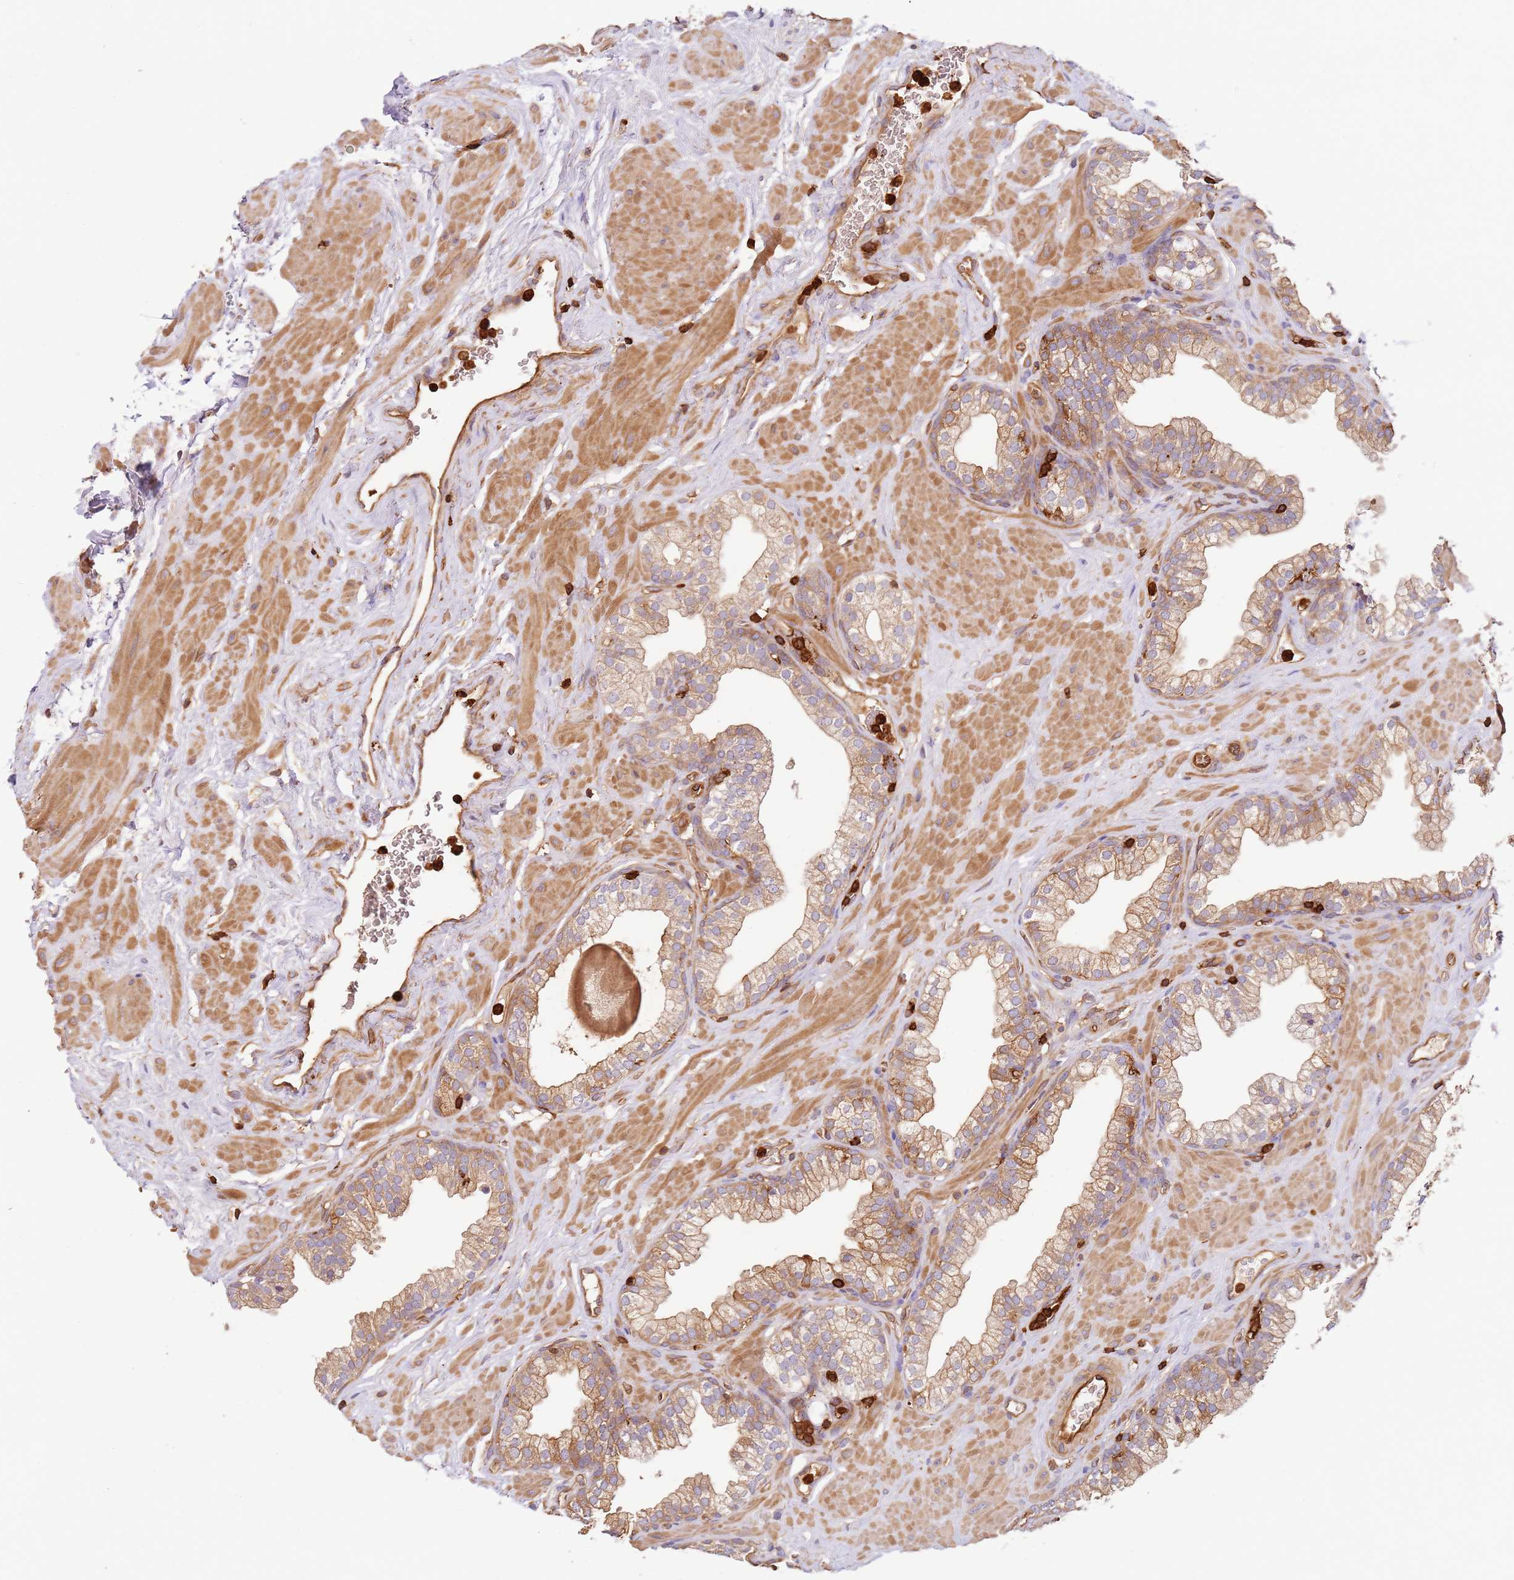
{"staining": {"intensity": "moderate", "quantity": ">75%", "location": "cytoplasmic/membranous"}, "tissue": "prostate", "cell_type": "Glandular cells", "image_type": "normal", "snomed": [{"axis": "morphology", "description": "Normal tissue, NOS"}, {"axis": "morphology", "description": "Urothelial carcinoma, Low grade"}, {"axis": "topography", "description": "Urinary bladder"}, {"axis": "topography", "description": "Prostate"}], "caption": "DAB immunohistochemical staining of unremarkable prostate reveals moderate cytoplasmic/membranous protein positivity in about >75% of glandular cells. The protein is stained brown, and the nuclei are stained in blue (DAB IHC with brightfield microscopy, high magnification).", "gene": "OR6P1", "patient": {"sex": "male", "age": 60}}